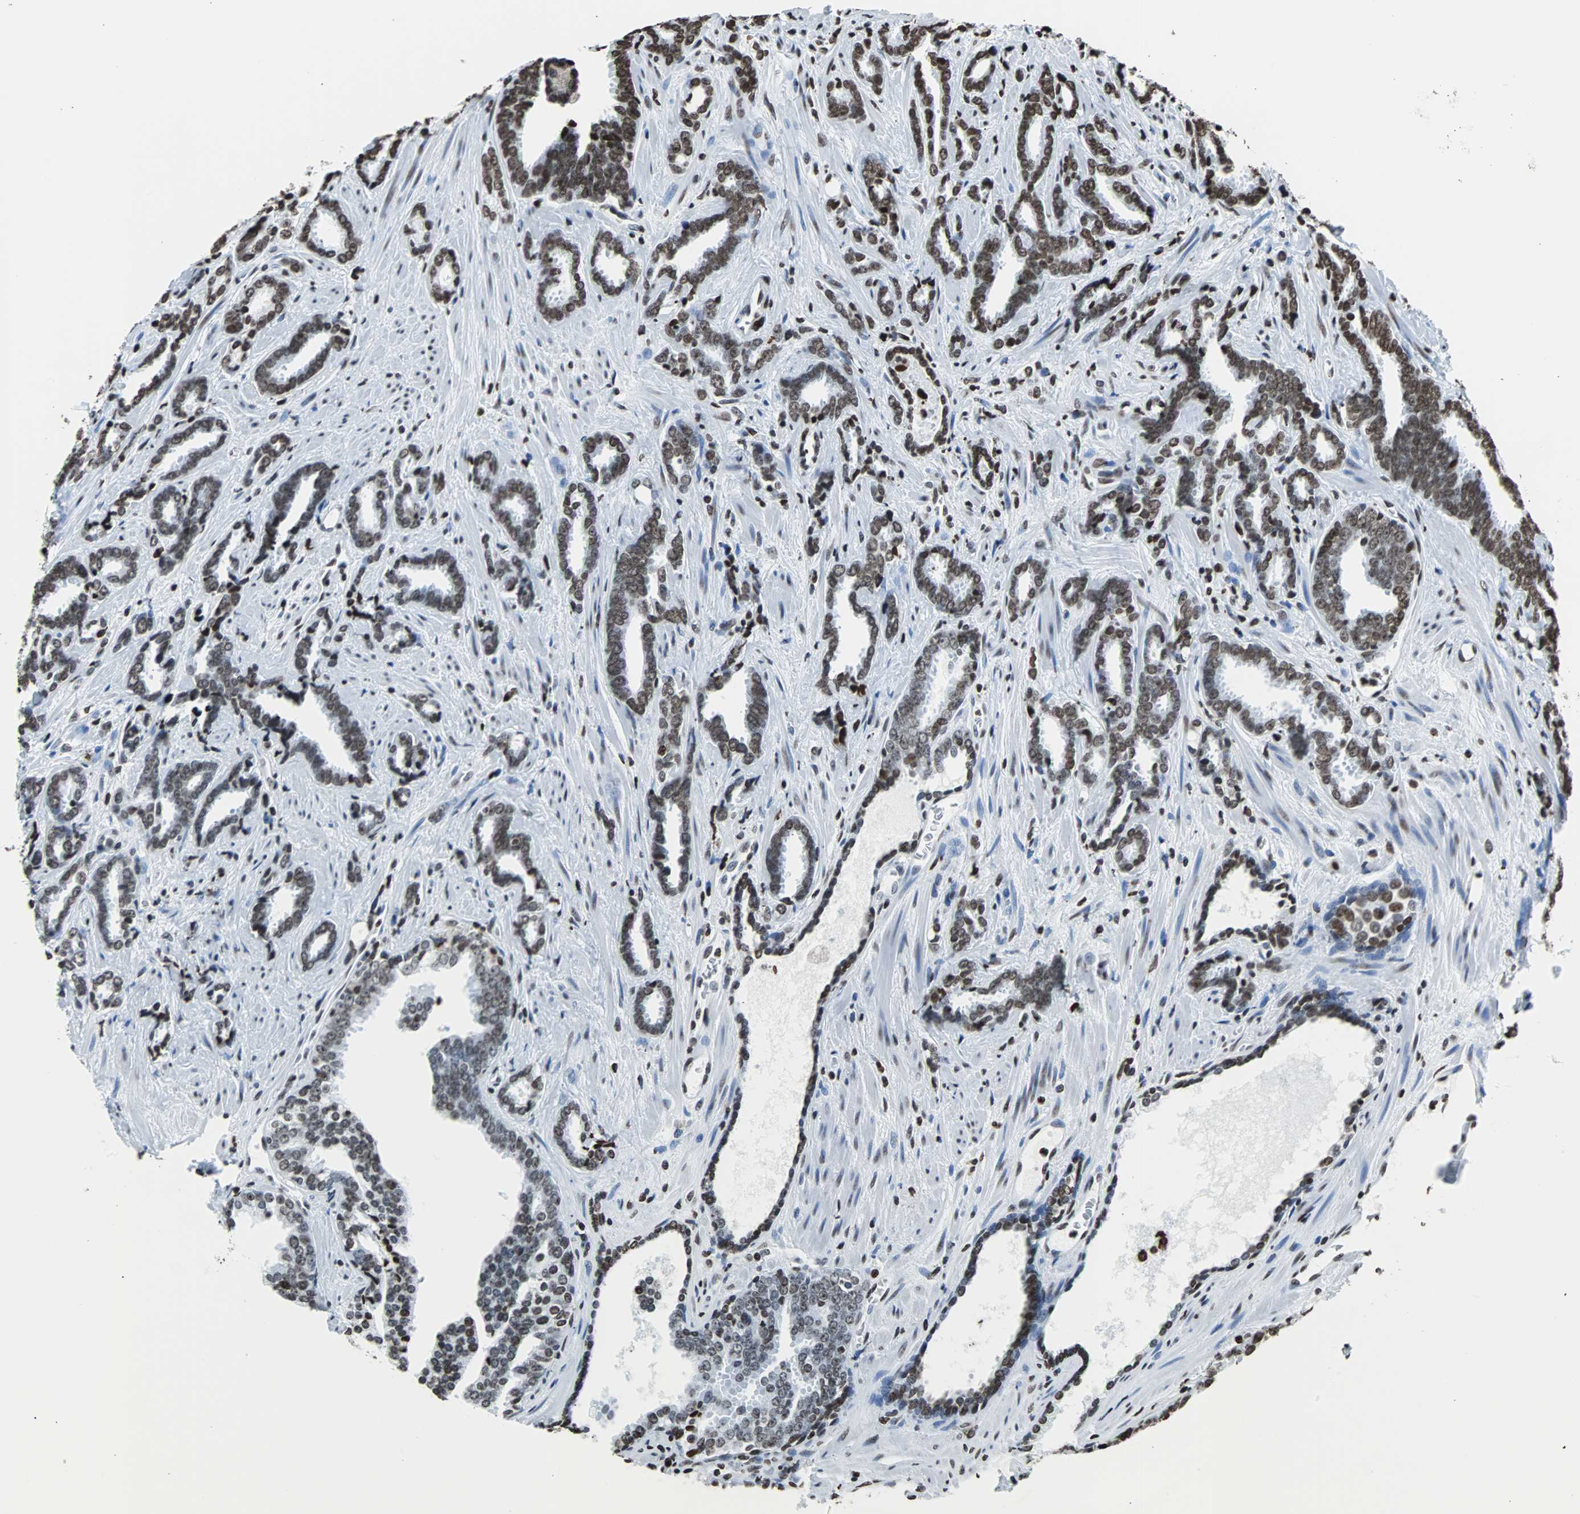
{"staining": {"intensity": "moderate", "quantity": ">75%", "location": "nuclear"}, "tissue": "prostate cancer", "cell_type": "Tumor cells", "image_type": "cancer", "snomed": [{"axis": "morphology", "description": "Adenocarcinoma, High grade"}, {"axis": "topography", "description": "Prostate"}], "caption": "This is a micrograph of IHC staining of prostate cancer, which shows moderate staining in the nuclear of tumor cells.", "gene": "H2BC18", "patient": {"sex": "male", "age": 67}}